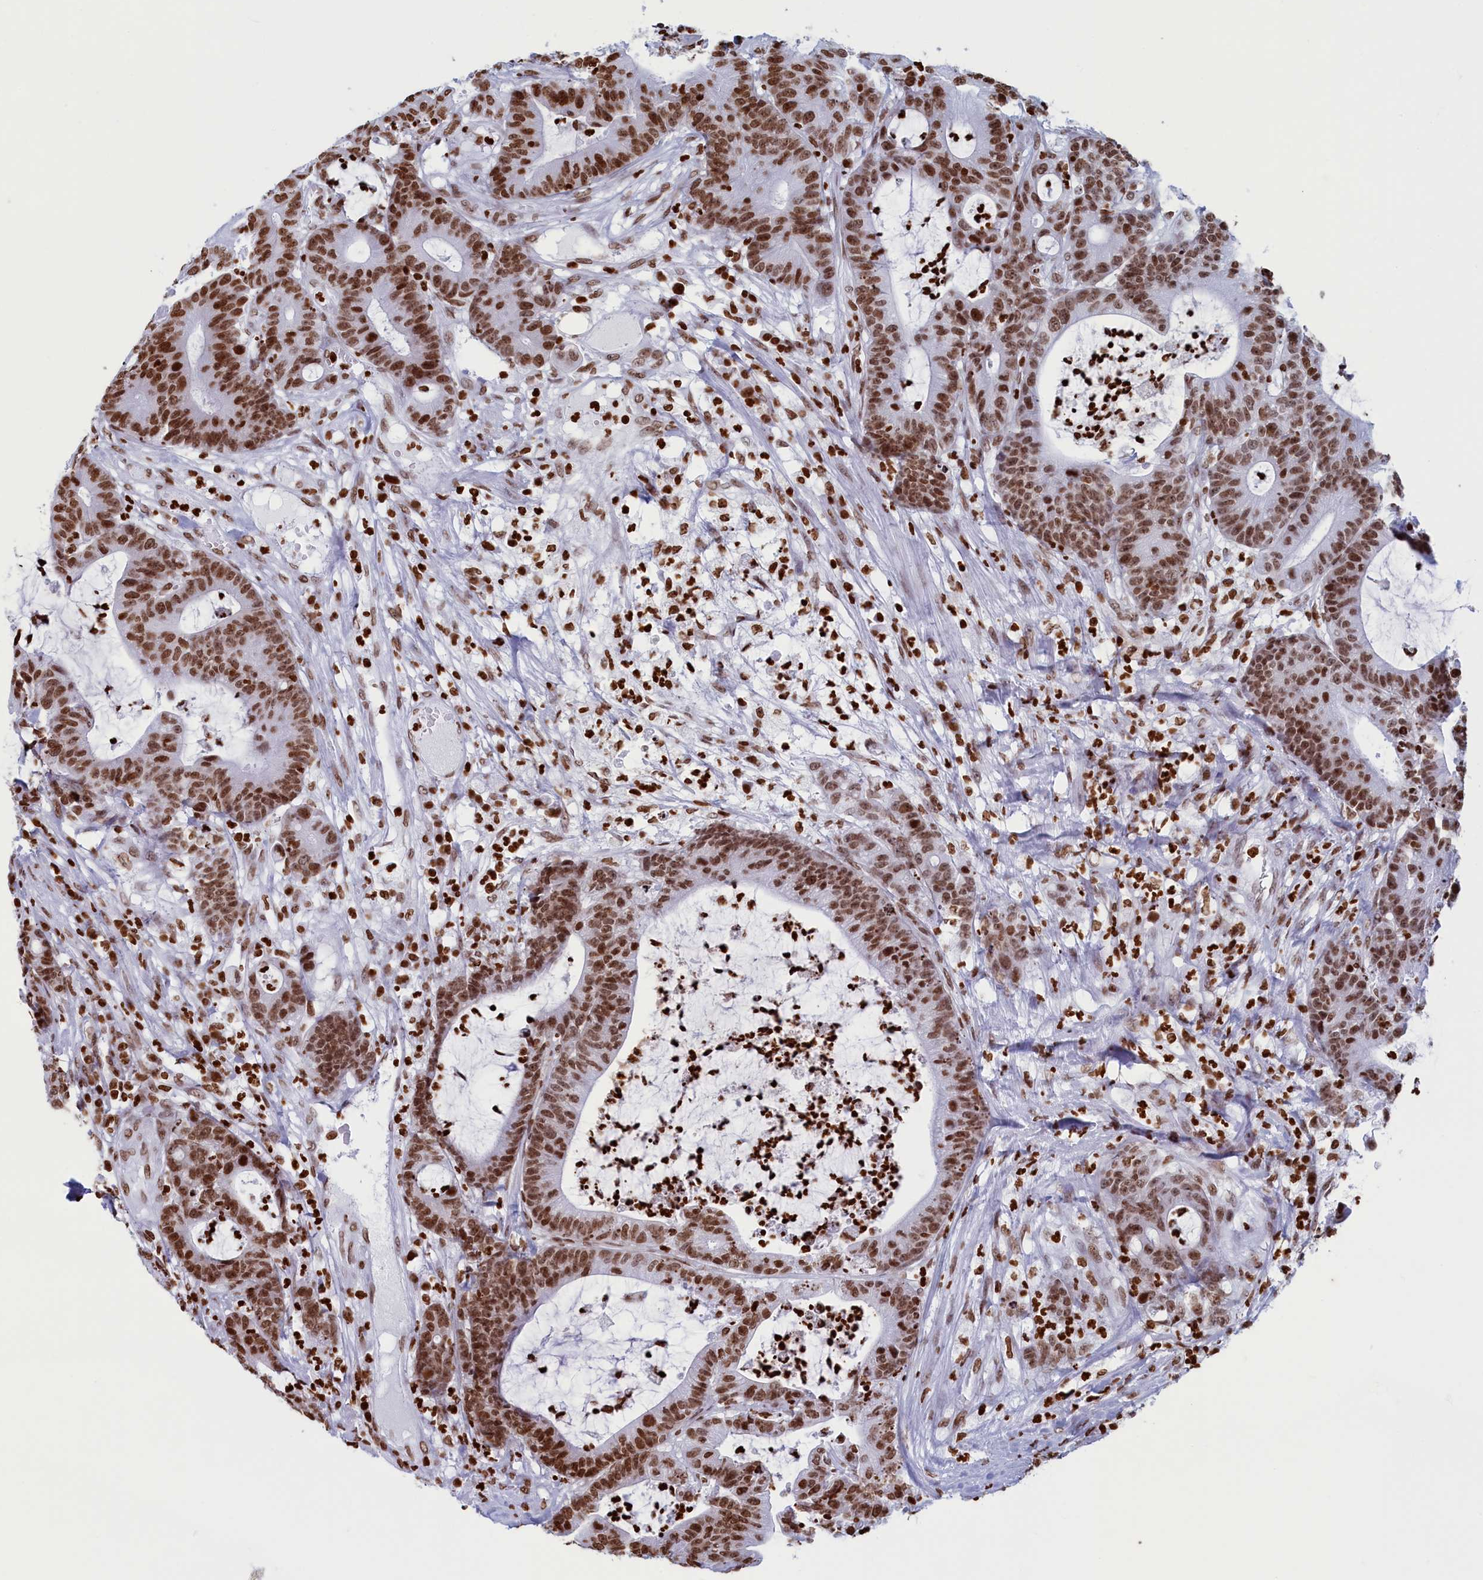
{"staining": {"intensity": "moderate", "quantity": ">75%", "location": "nuclear"}, "tissue": "colorectal cancer", "cell_type": "Tumor cells", "image_type": "cancer", "snomed": [{"axis": "morphology", "description": "Adenocarcinoma, NOS"}, {"axis": "topography", "description": "Colon"}], "caption": "DAB immunohistochemical staining of colorectal cancer (adenocarcinoma) exhibits moderate nuclear protein expression in approximately >75% of tumor cells. (Brightfield microscopy of DAB IHC at high magnification).", "gene": "APOBEC3A", "patient": {"sex": "female", "age": 84}}